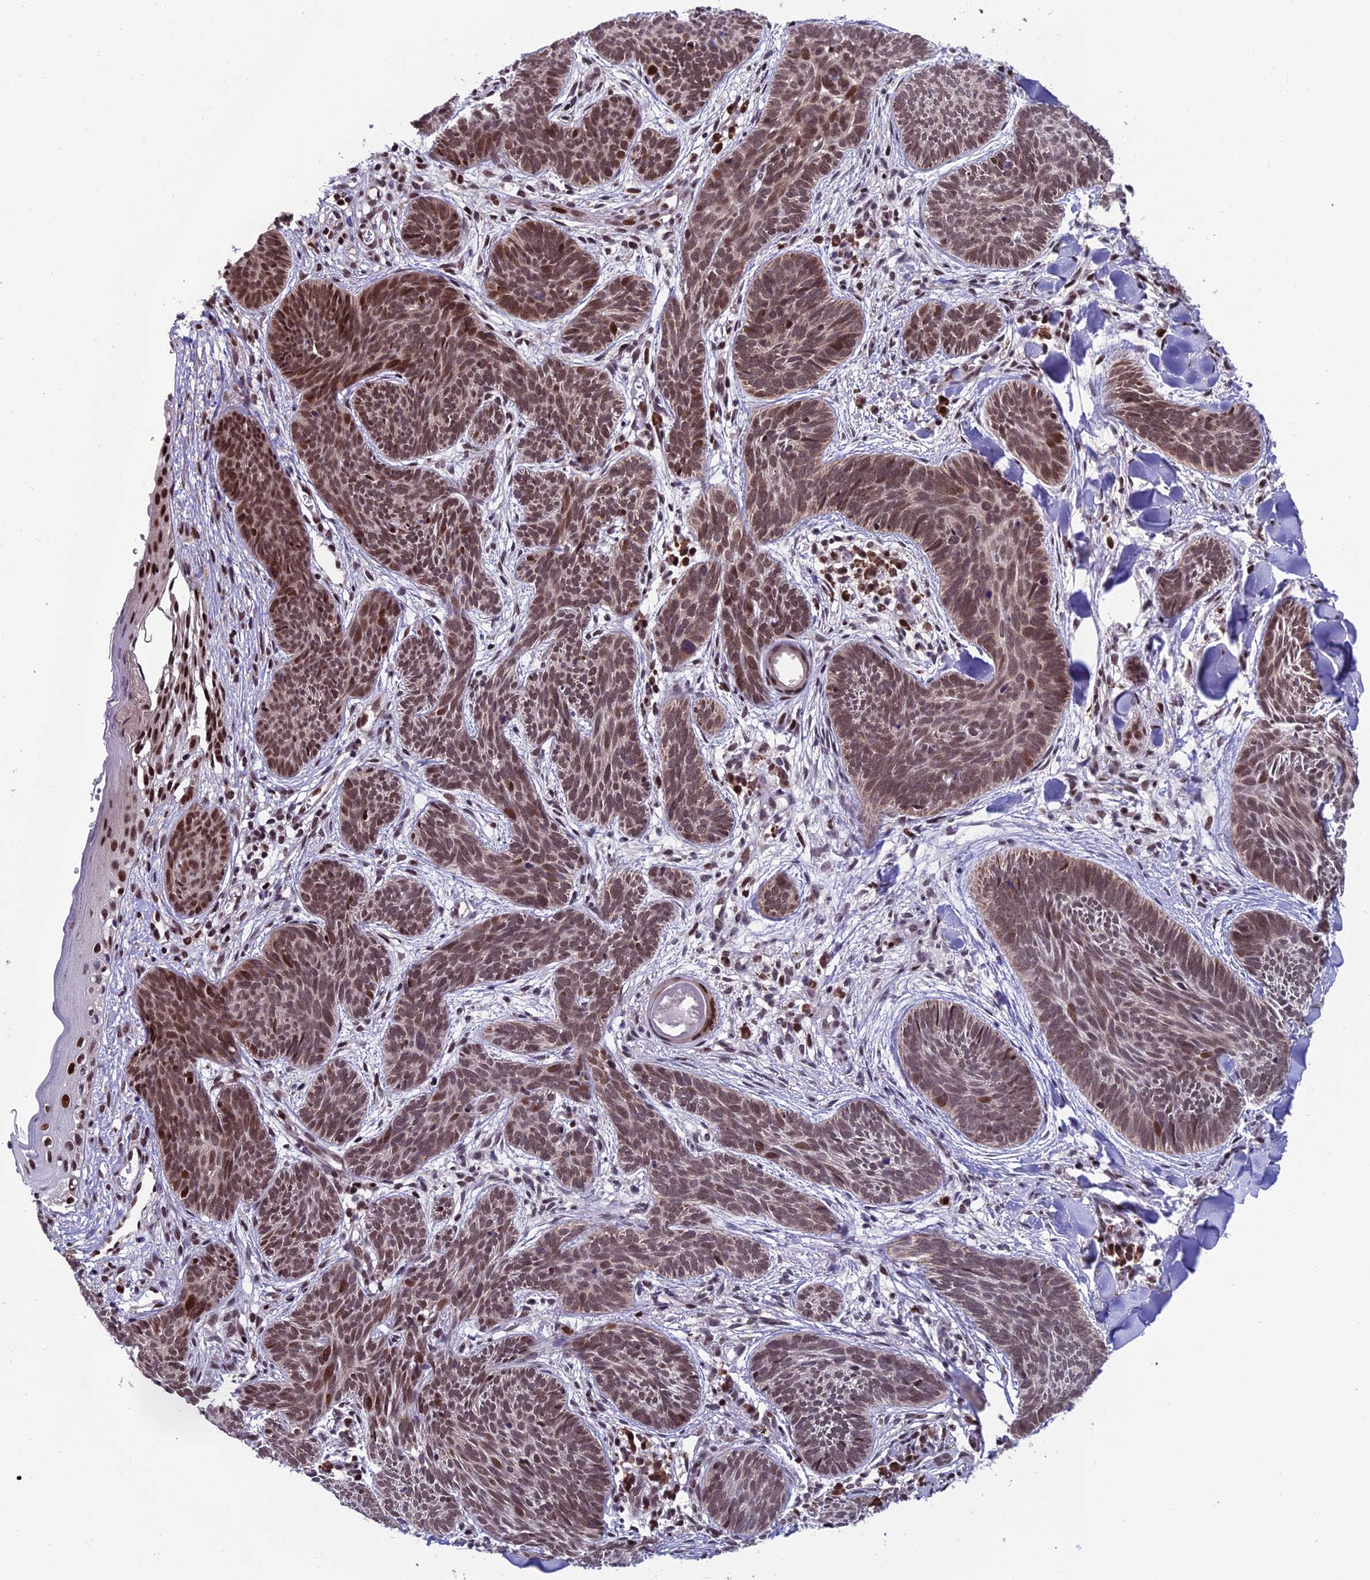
{"staining": {"intensity": "moderate", "quantity": ">75%", "location": "nuclear"}, "tissue": "skin cancer", "cell_type": "Tumor cells", "image_type": "cancer", "snomed": [{"axis": "morphology", "description": "Basal cell carcinoma"}, {"axis": "topography", "description": "Skin"}], "caption": "Protein analysis of skin cancer (basal cell carcinoma) tissue demonstrates moderate nuclear positivity in about >75% of tumor cells.", "gene": "KIAA1191", "patient": {"sex": "female", "age": 81}}